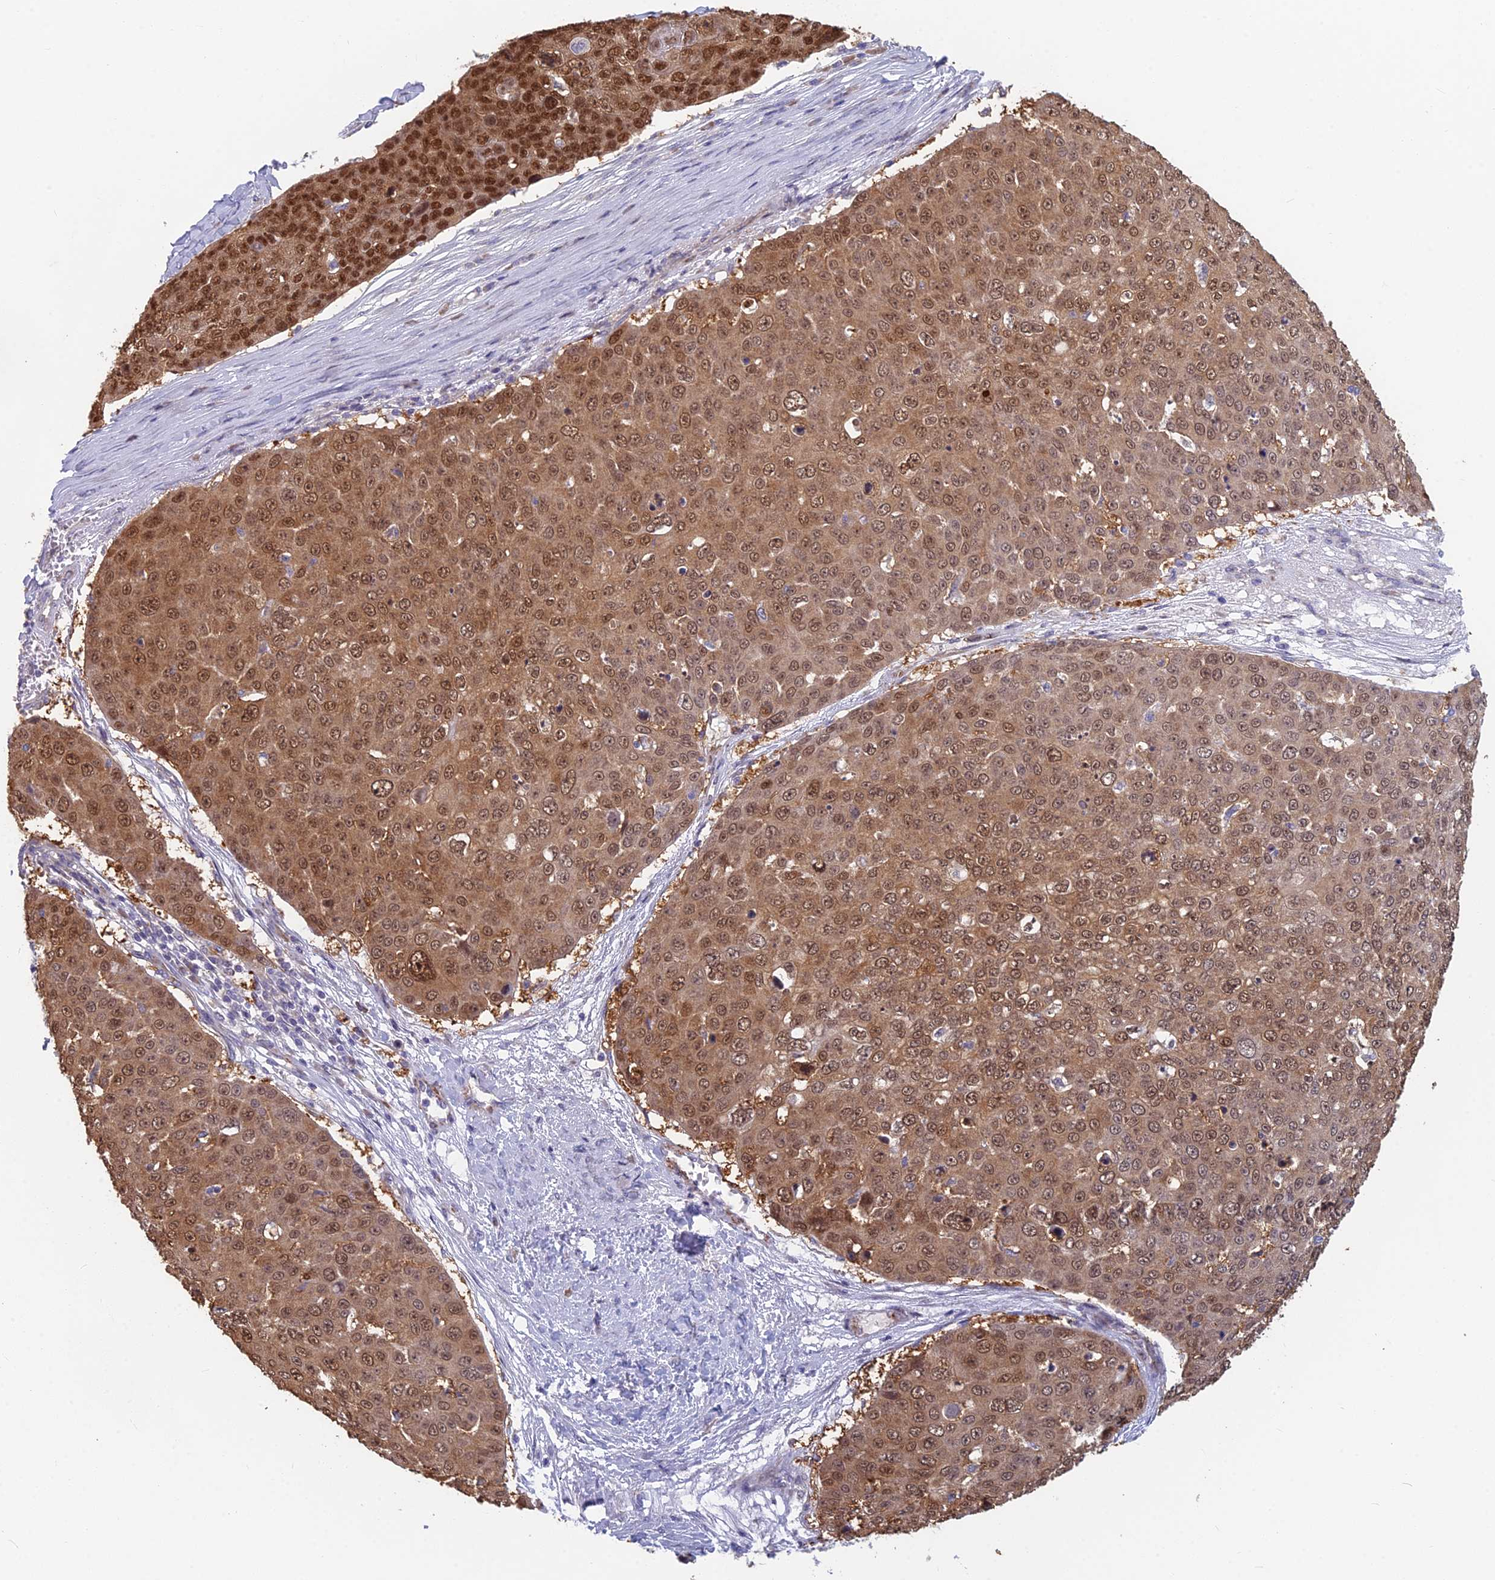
{"staining": {"intensity": "moderate", "quantity": ">75%", "location": "cytoplasmic/membranous,nuclear"}, "tissue": "skin cancer", "cell_type": "Tumor cells", "image_type": "cancer", "snomed": [{"axis": "morphology", "description": "Squamous cell carcinoma, NOS"}, {"axis": "topography", "description": "Skin"}], "caption": "This is an image of immunohistochemistry staining of skin cancer (squamous cell carcinoma), which shows moderate expression in the cytoplasmic/membranous and nuclear of tumor cells.", "gene": "PPP1R26", "patient": {"sex": "male", "age": 71}}